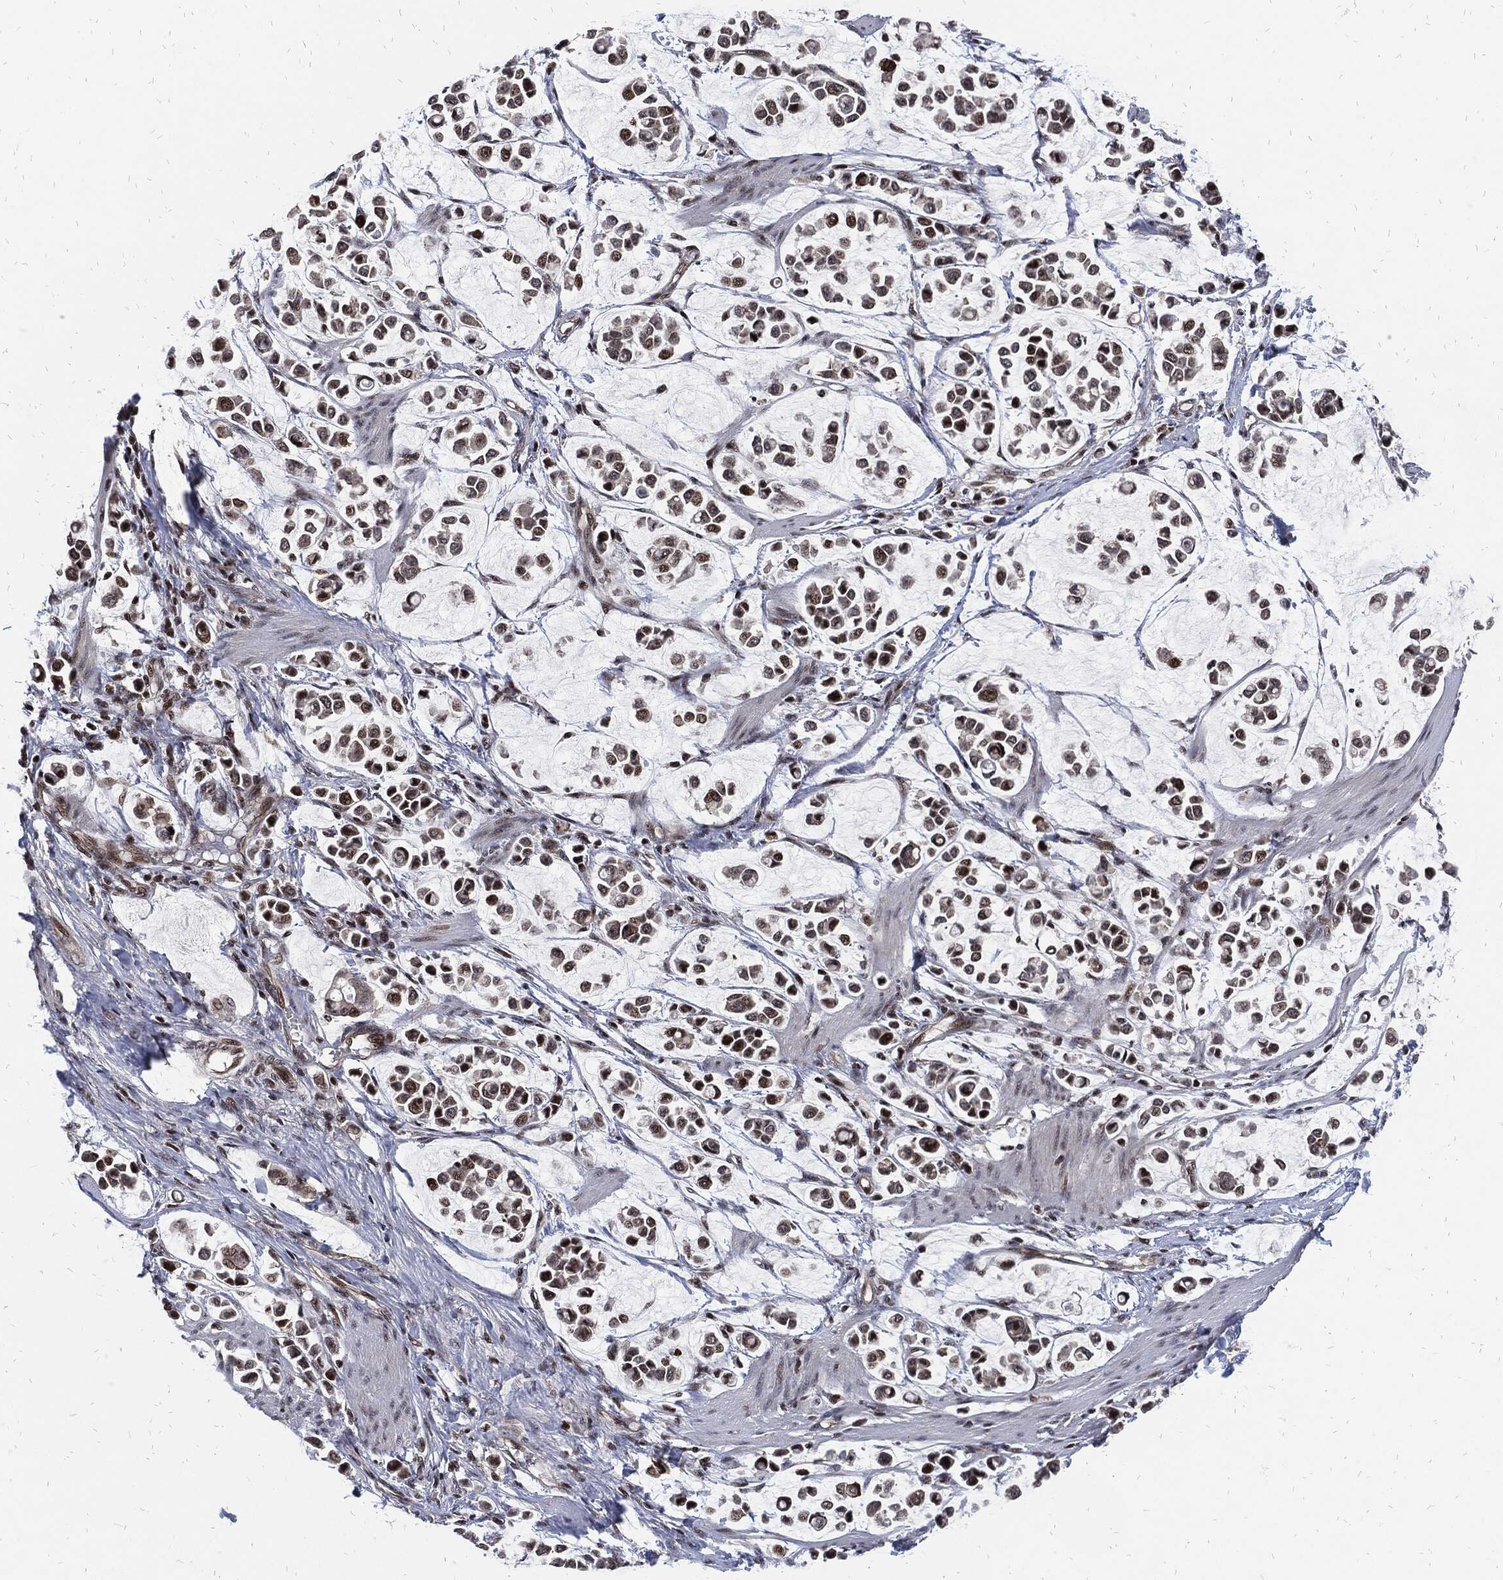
{"staining": {"intensity": "moderate", "quantity": "<25%", "location": "nuclear"}, "tissue": "stomach cancer", "cell_type": "Tumor cells", "image_type": "cancer", "snomed": [{"axis": "morphology", "description": "Adenocarcinoma, NOS"}, {"axis": "topography", "description": "Stomach"}], "caption": "An image of human adenocarcinoma (stomach) stained for a protein exhibits moderate nuclear brown staining in tumor cells. The staining was performed using DAB (3,3'-diaminobenzidine), with brown indicating positive protein expression. Nuclei are stained blue with hematoxylin.", "gene": "ZNF775", "patient": {"sex": "male", "age": 82}}